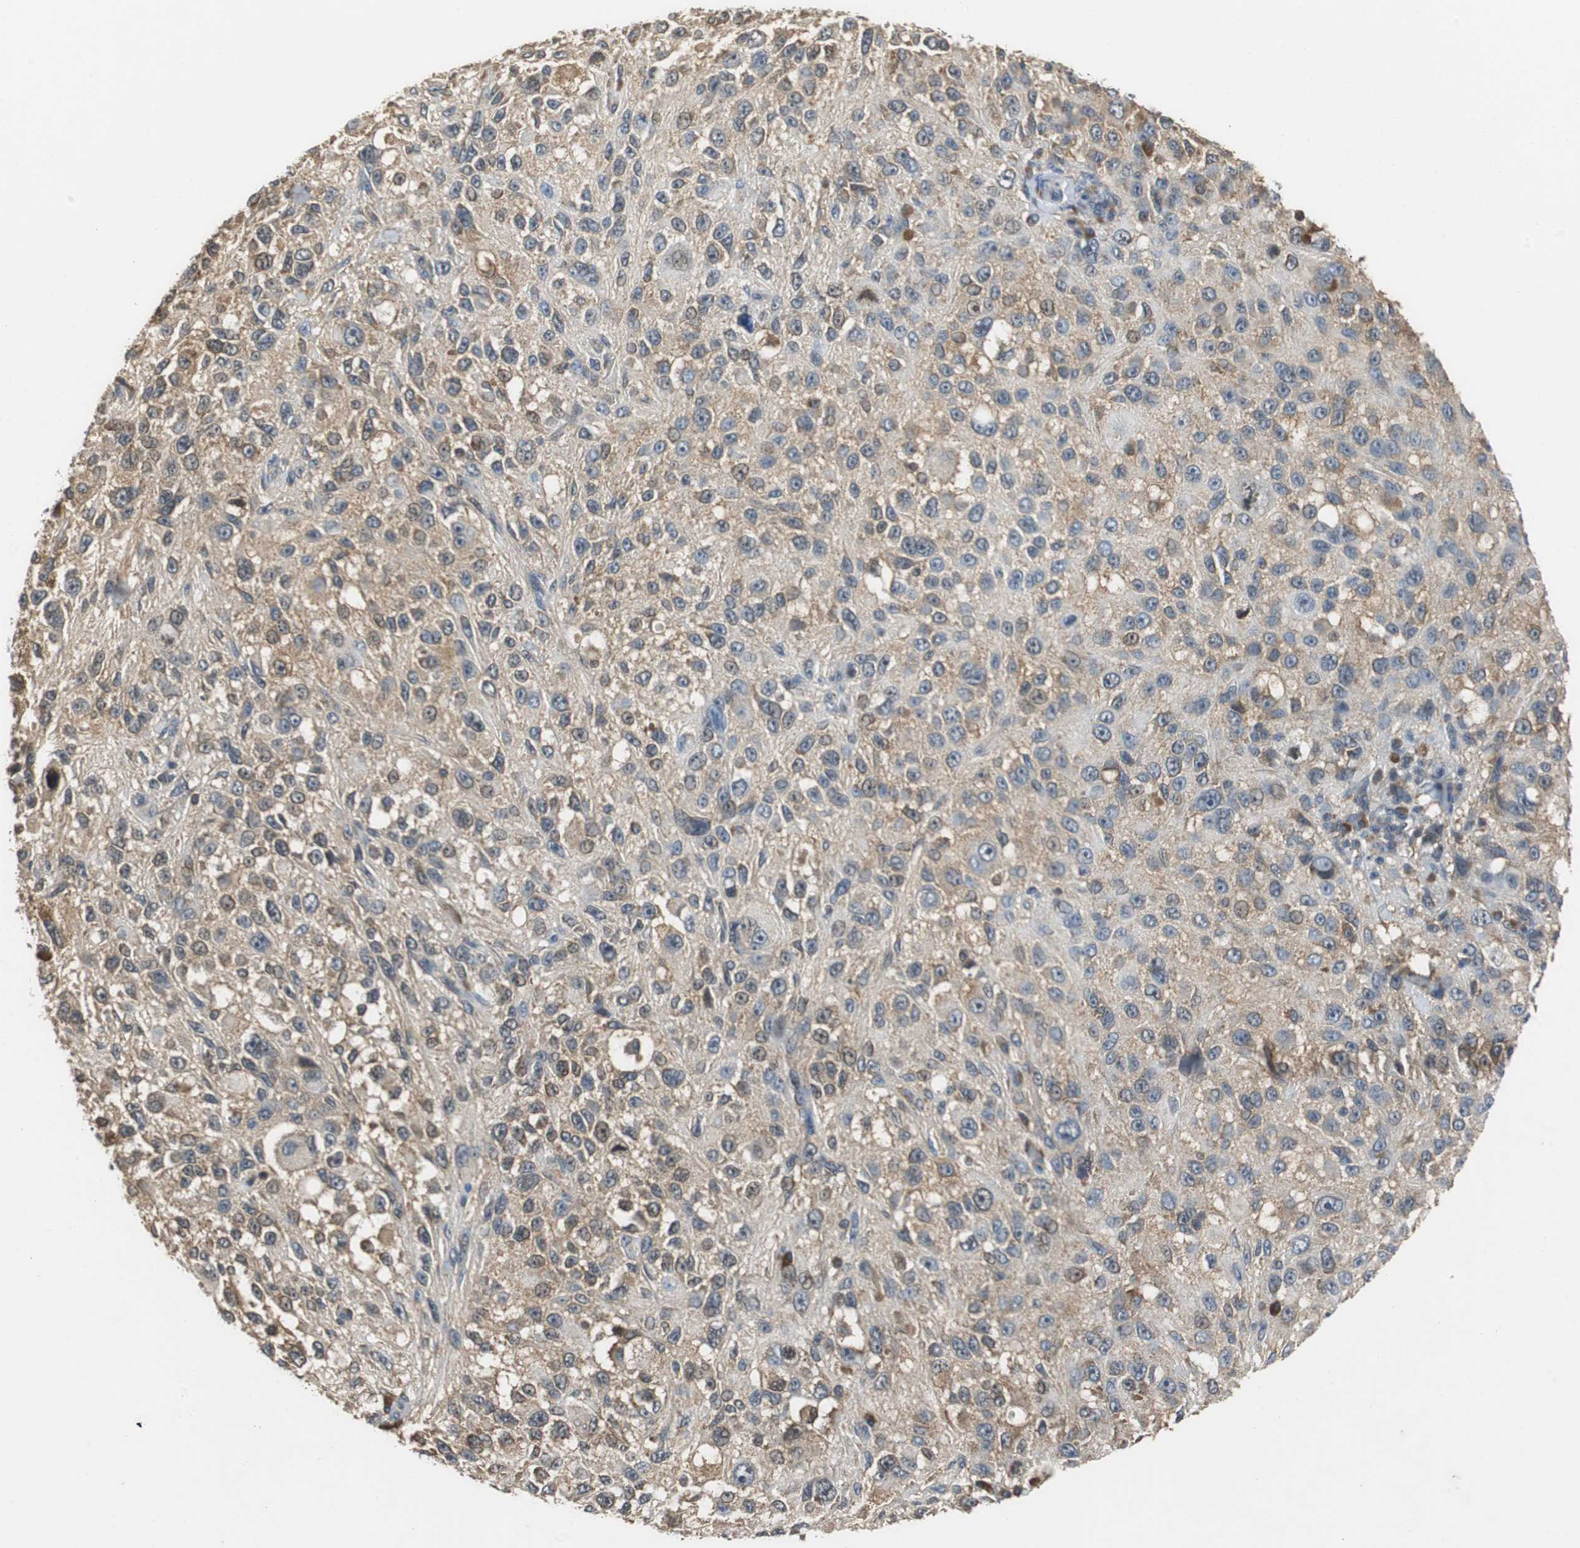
{"staining": {"intensity": "moderate", "quantity": "25%-75%", "location": "cytoplasmic/membranous"}, "tissue": "melanoma", "cell_type": "Tumor cells", "image_type": "cancer", "snomed": [{"axis": "morphology", "description": "Necrosis, NOS"}, {"axis": "morphology", "description": "Malignant melanoma, NOS"}, {"axis": "topography", "description": "Skin"}], "caption": "Immunohistochemical staining of melanoma shows moderate cytoplasmic/membranous protein positivity in approximately 25%-75% of tumor cells. (DAB (3,3'-diaminobenzidine) = brown stain, brightfield microscopy at high magnification).", "gene": "VBP1", "patient": {"sex": "female", "age": 87}}